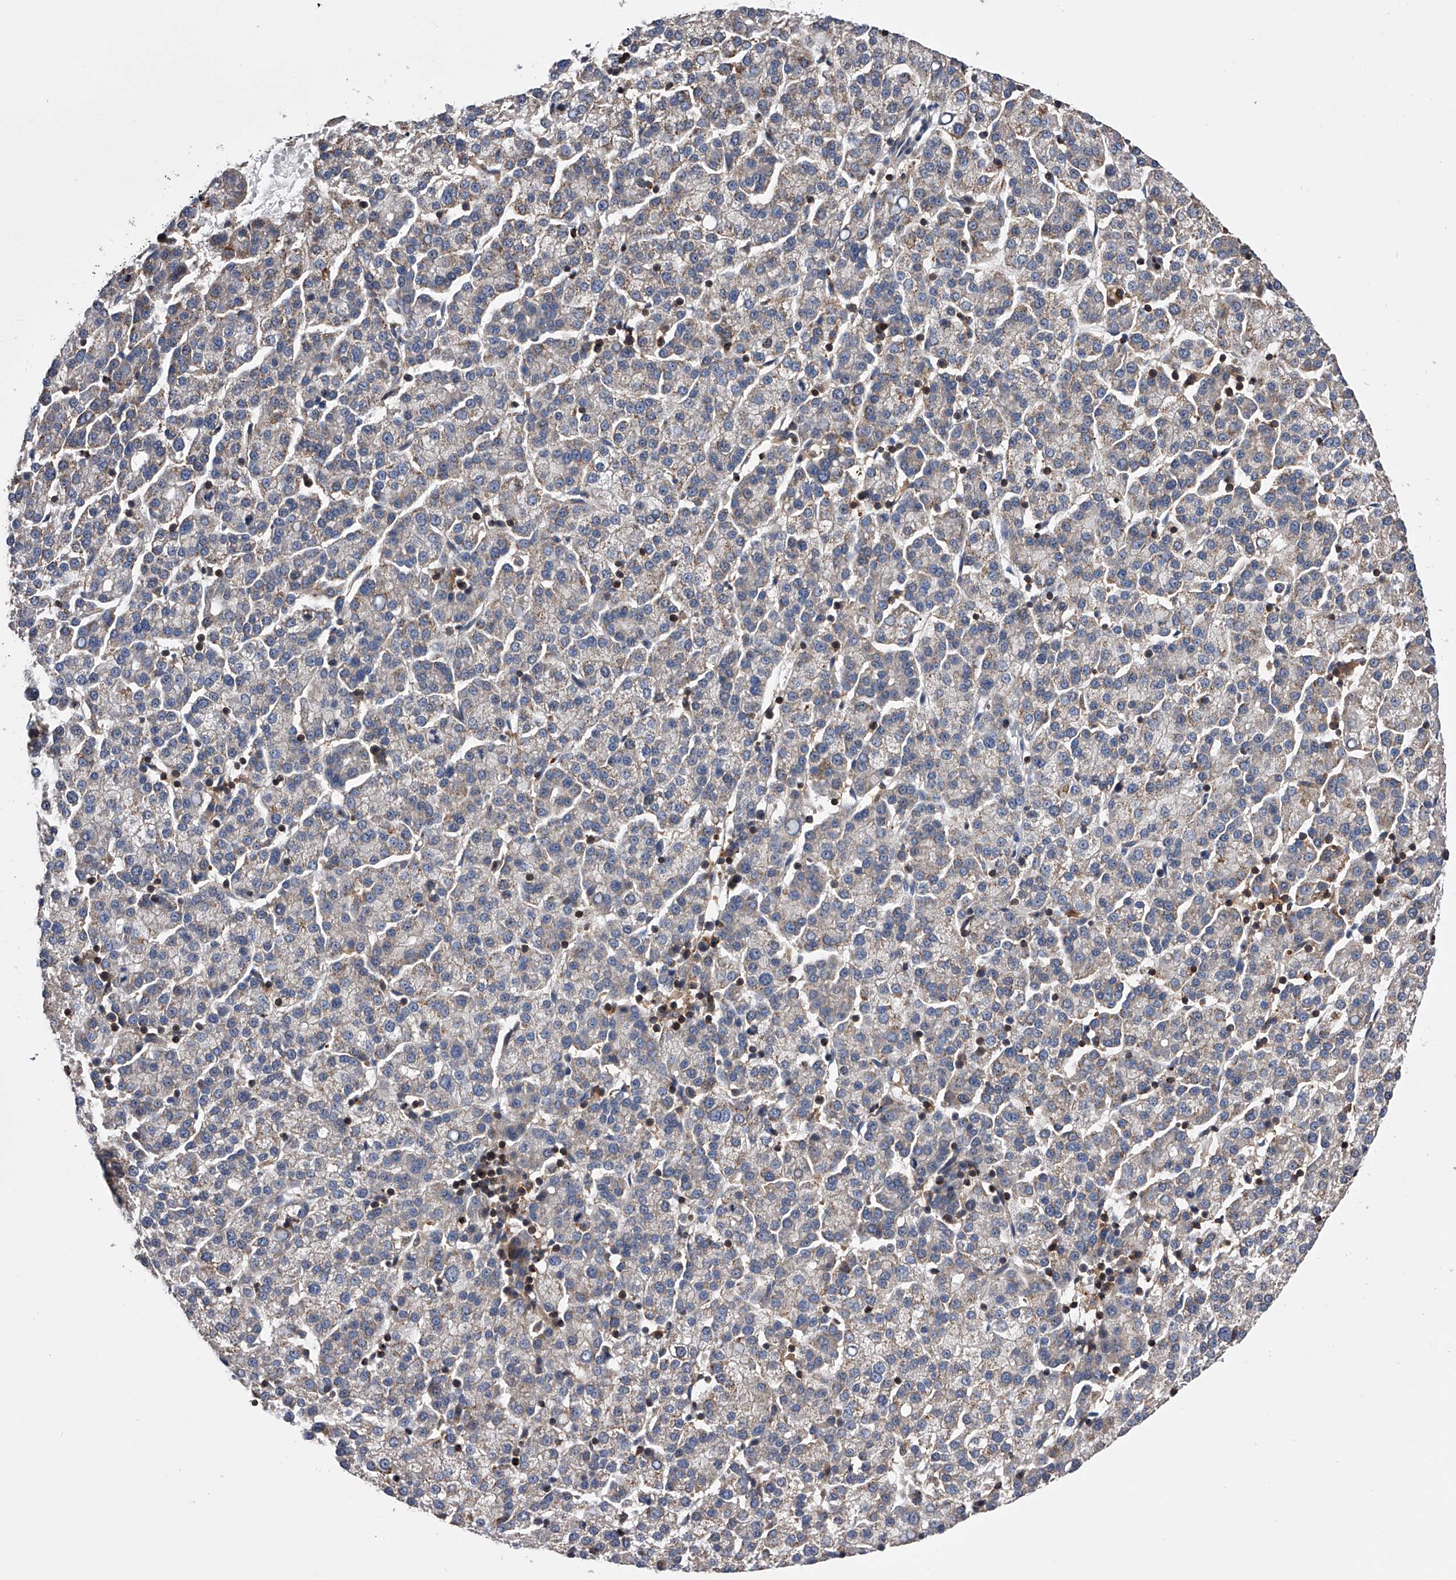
{"staining": {"intensity": "weak", "quantity": "<25%", "location": "cytoplasmic/membranous"}, "tissue": "liver cancer", "cell_type": "Tumor cells", "image_type": "cancer", "snomed": [{"axis": "morphology", "description": "Carcinoma, Hepatocellular, NOS"}, {"axis": "topography", "description": "Liver"}], "caption": "Immunohistochemistry (IHC) histopathology image of liver hepatocellular carcinoma stained for a protein (brown), which shows no staining in tumor cells. (Stains: DAB (3,3'-diaminobenzidine) IHC with hematoxylin counter stain, Microscopy: brightfield microscopy at high magnification).", "gene": "PAN3", "patient": {"sex": "female", "age": 58}}